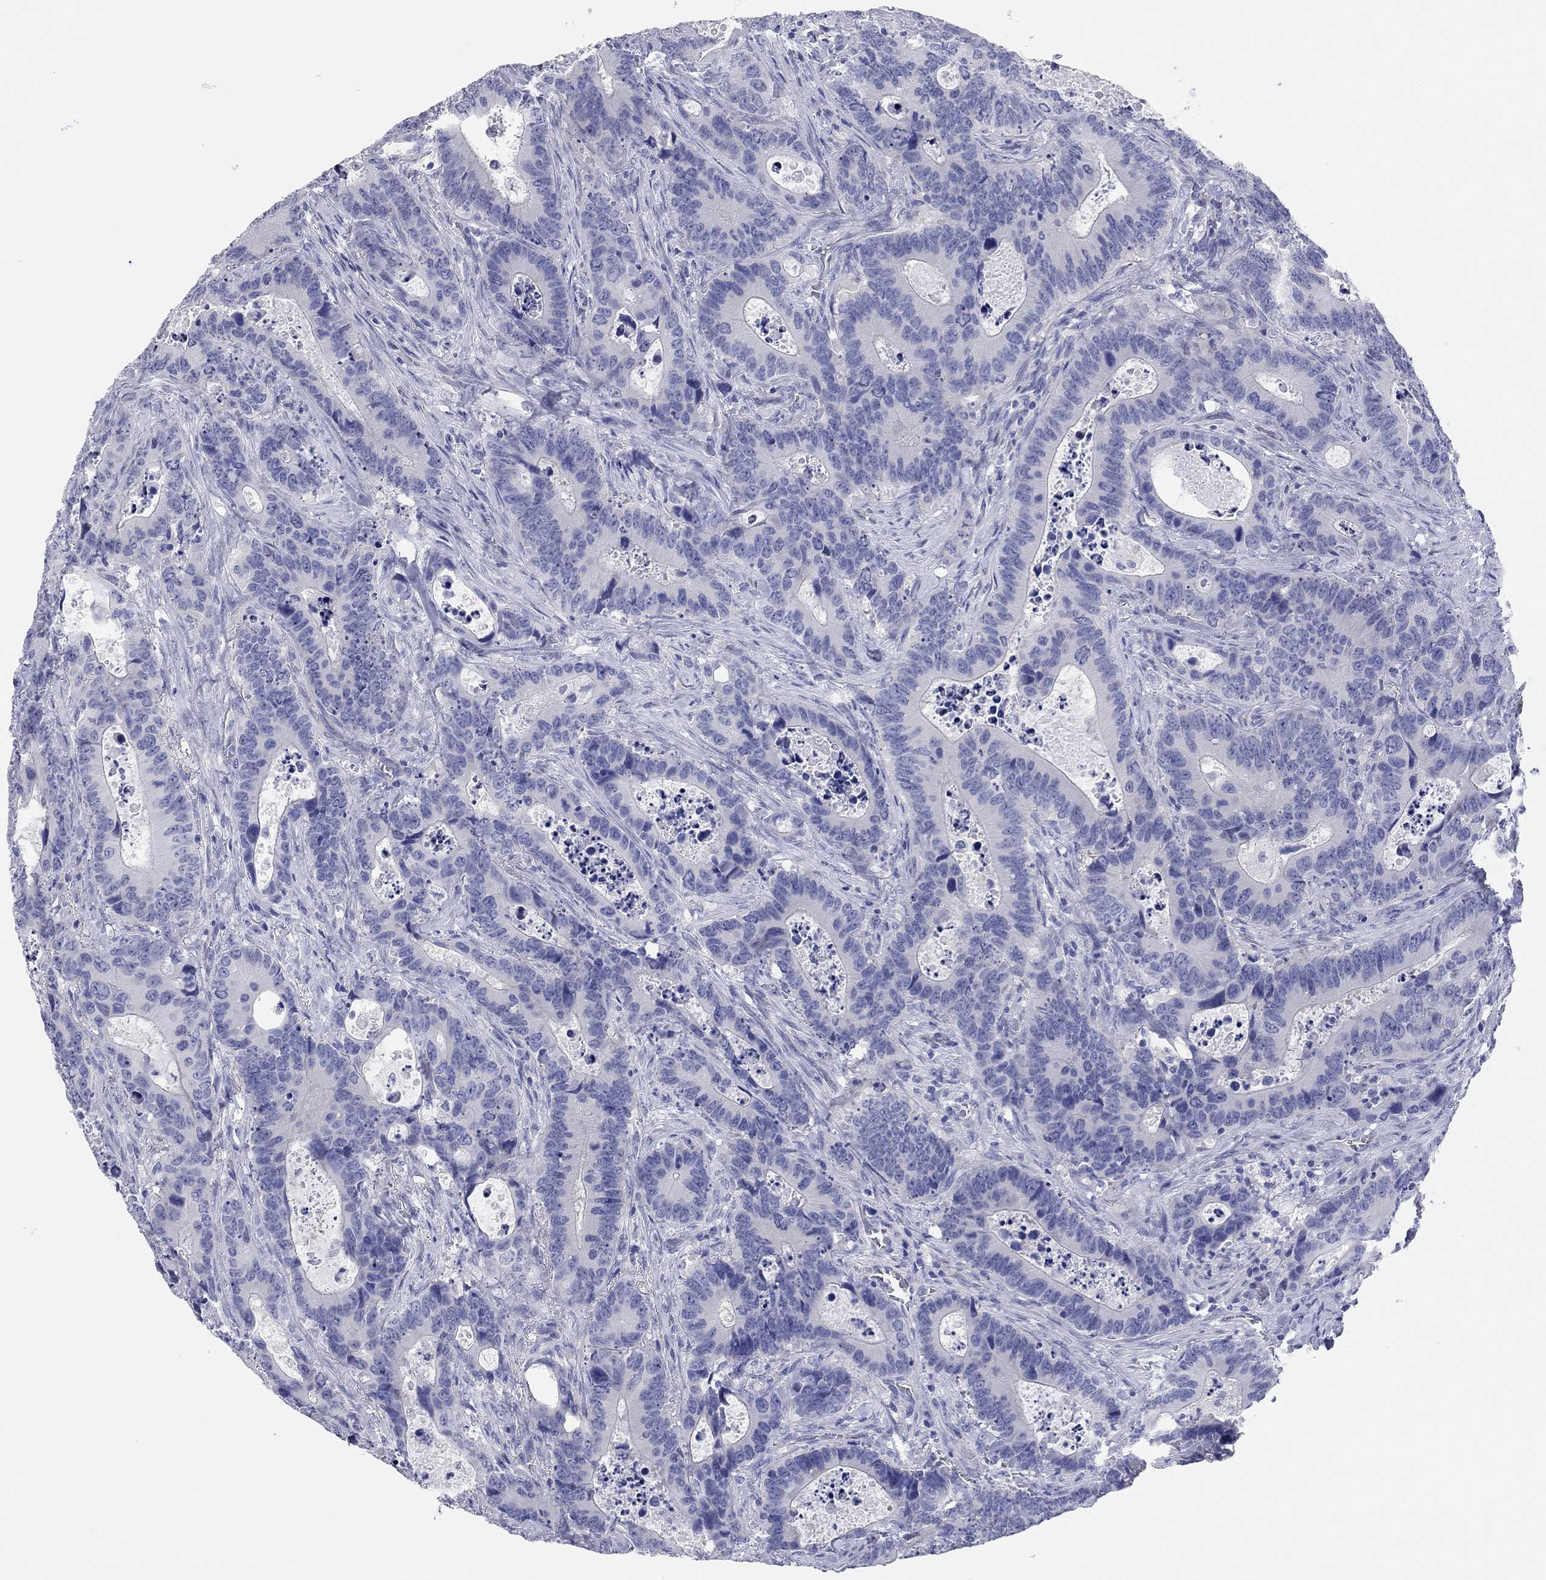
{"staining": {"intensity": "negative", "quantity": "none", "location": "none"}, "tissue": "colorectal cancer", "cell_type": "Tumor cells", "image_type": "cancer", "snomed": [{"axis": "morphology", "description": "Adenocarcinoma, NOS"}, {"axis": "topography", "description": "Colon"}], "caption": "Adenocarcinoma (colorectal) stained for a protein using IHC reveals no positivity tumor cells.", "gene": "TMEM221", "patient": {"sex": "female", "age": 82}}